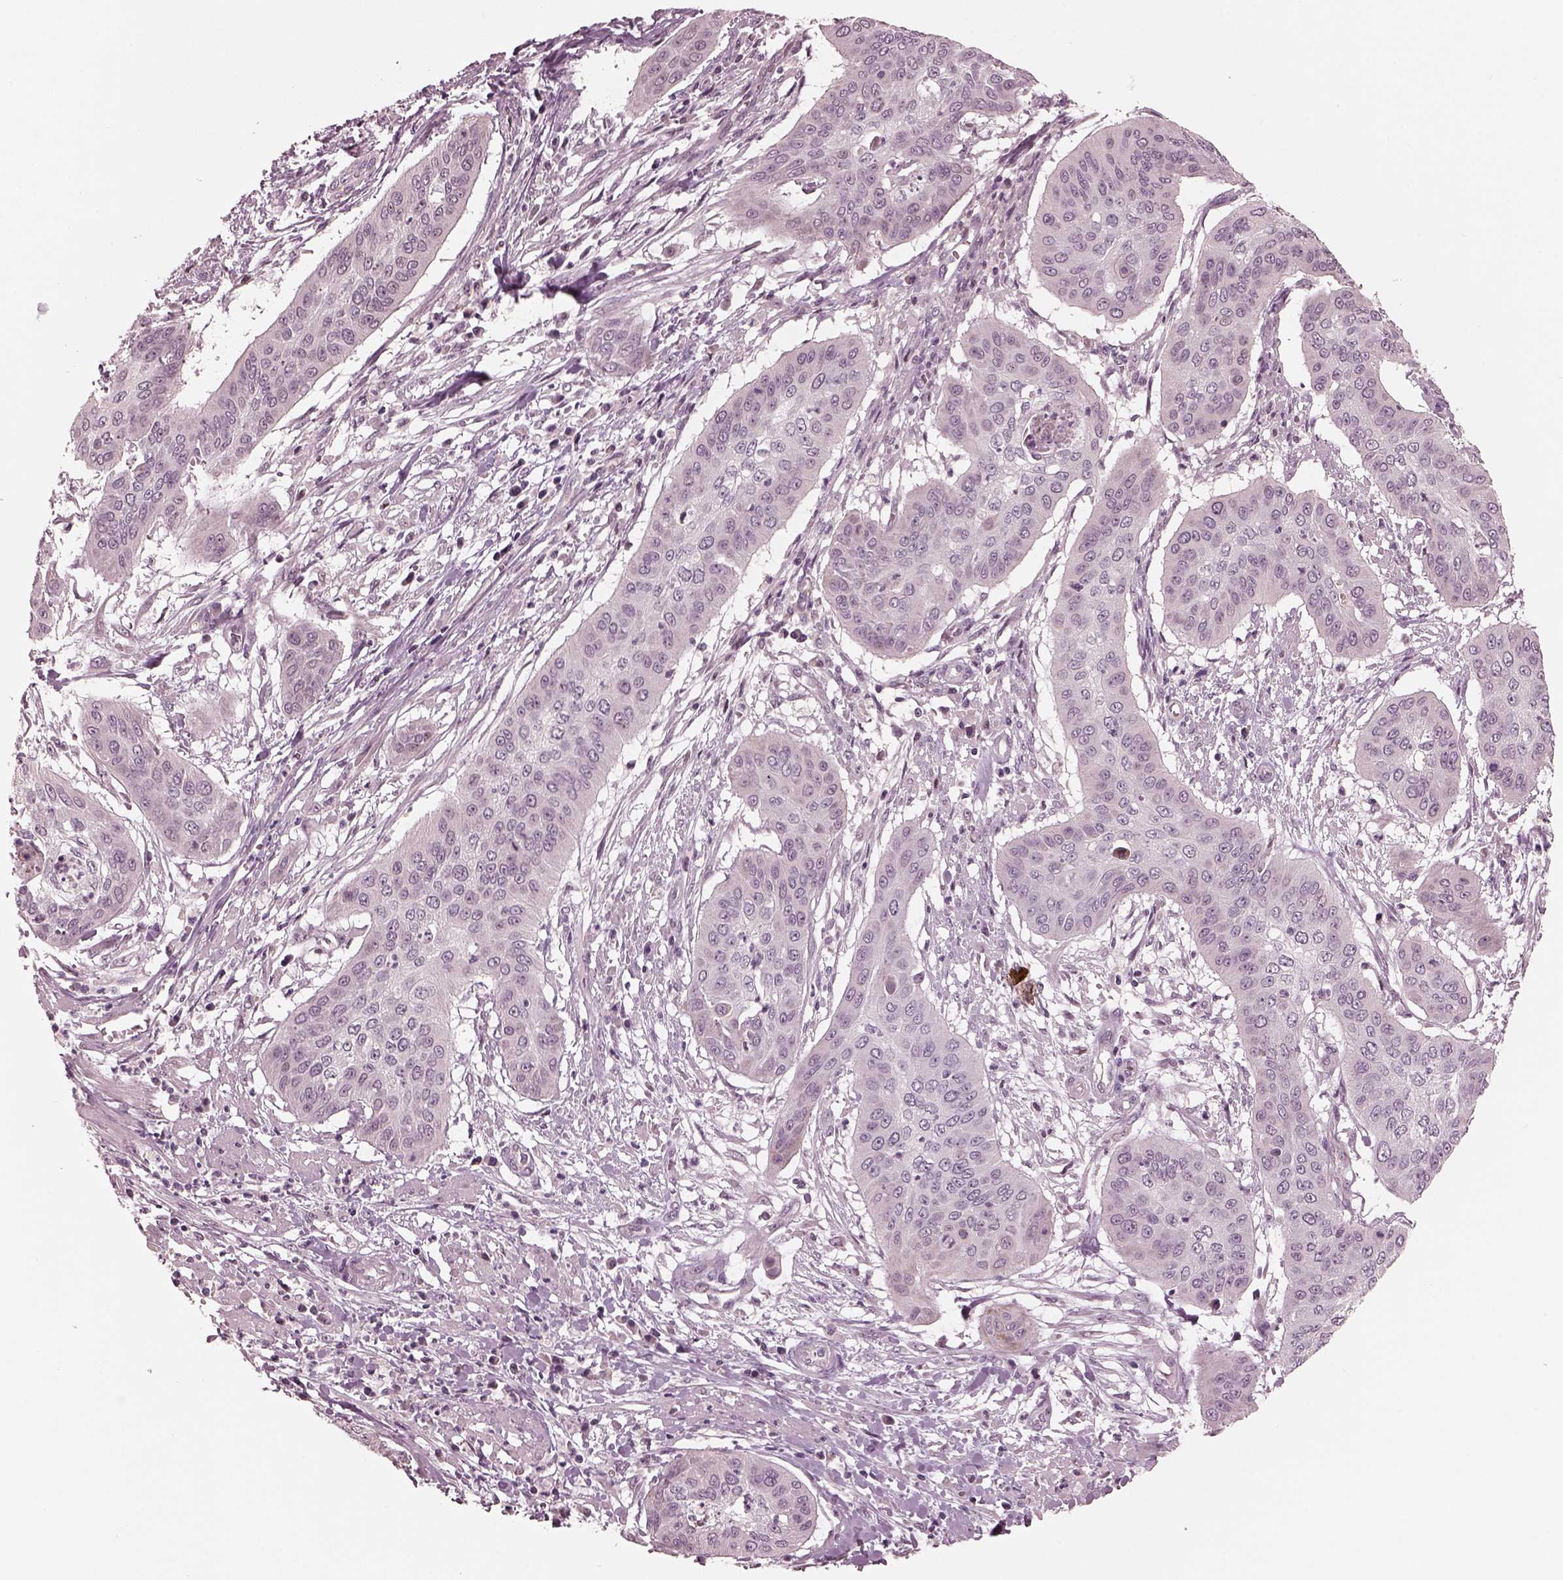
{"staining": {"intensity": "negative", "quantity": "none", "location": "none"}, "tissue": "cervical cancer", "cell_type": "Tumor cells", "image_type": "cancer", "snomed": [{"axis": "morphology", "description": "Squamous cell carcinoma, NOS"}, {"axis": "topography", "description": "Cervix"}], "caption": "This photomicrograph is of cervical cancer stained with IHC to label a protein in brown with the nuclei are counter-stained blue. There is no positivity in tumor cells.", "gene": "IQCG", "patient": {"sex": "female", "age": 39}}